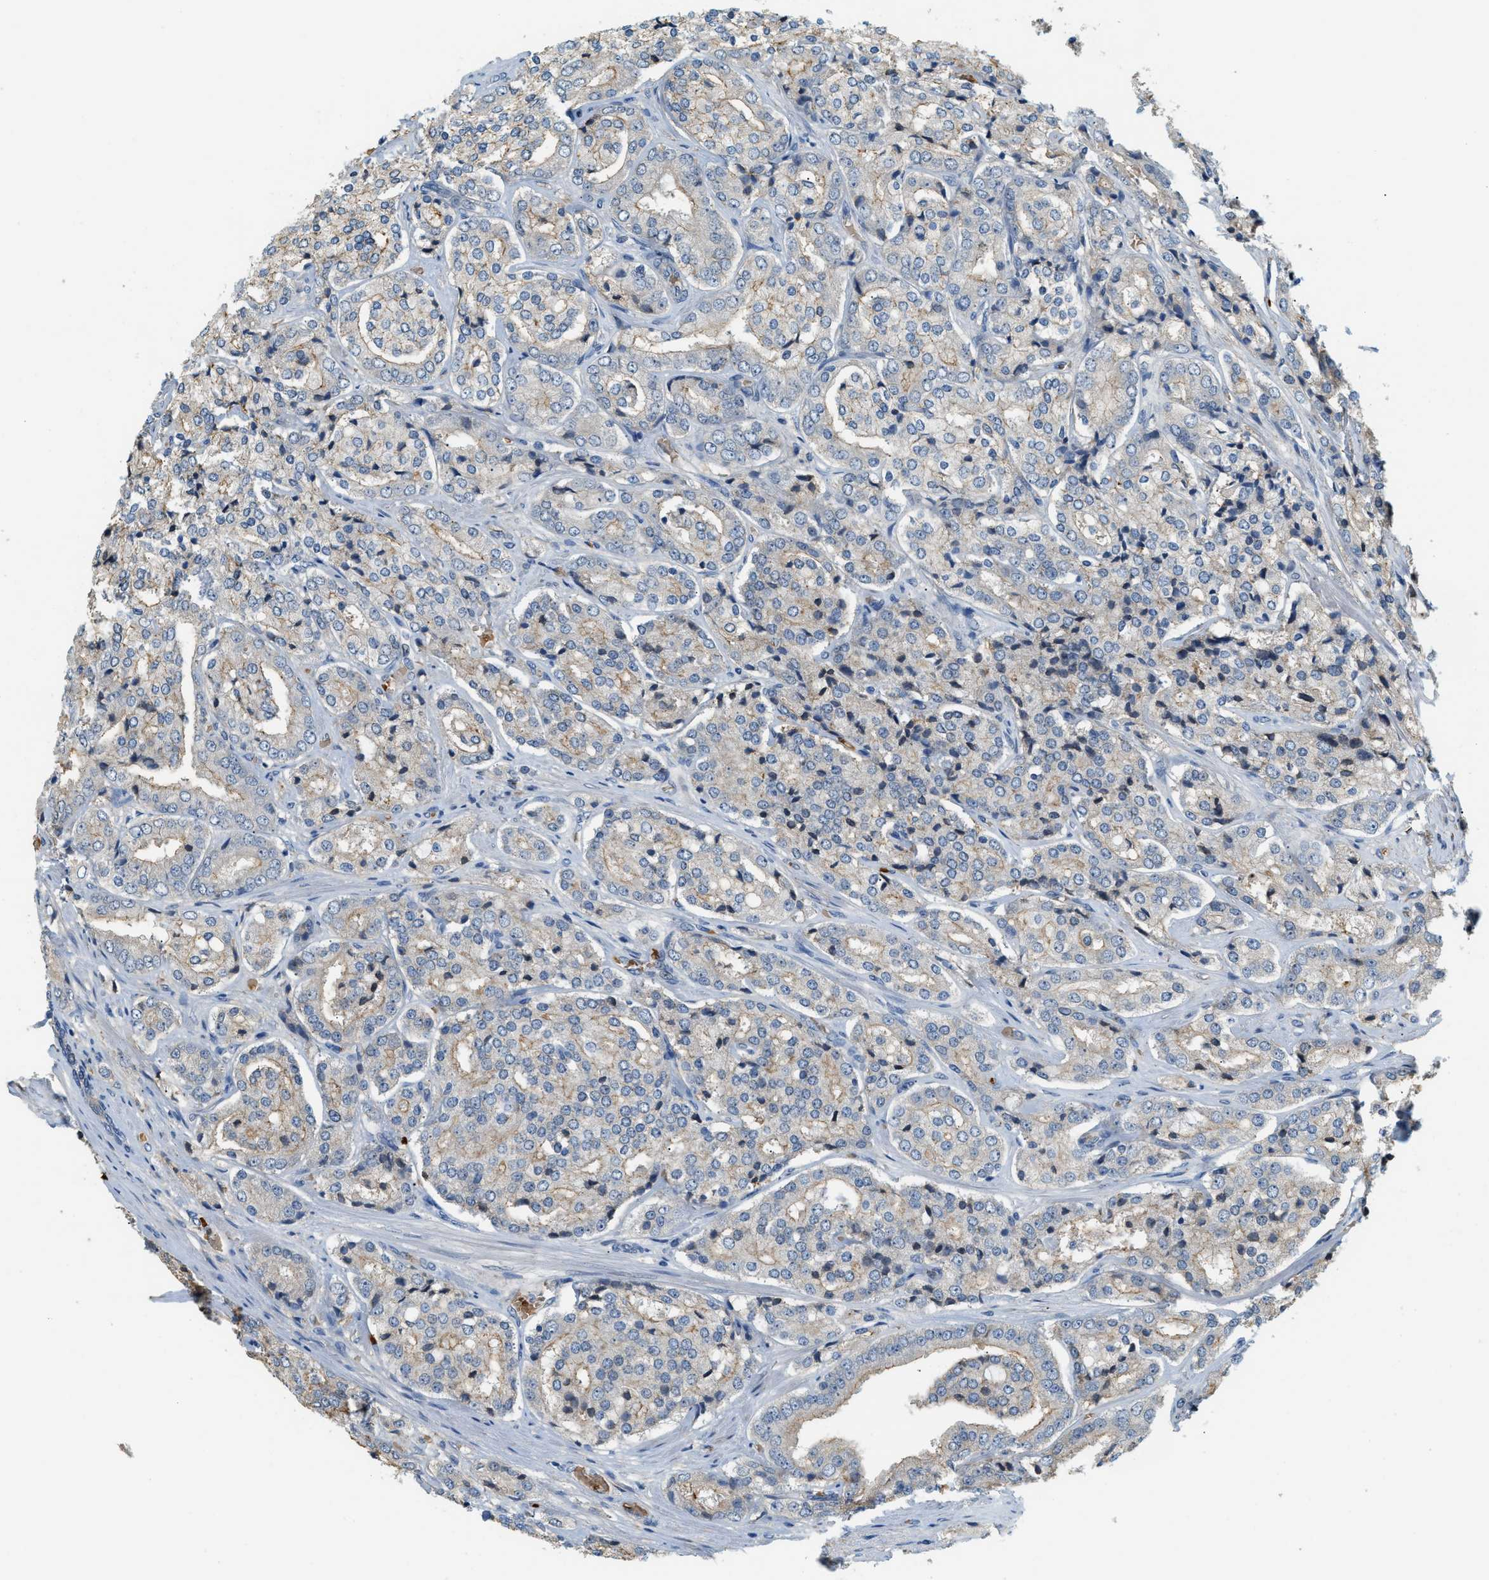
{"staining": {"intensity": "moderate", "quantity": "<25%", "location": "cytoplasmic/membranous"}, "tissue": "prostate cancer", "cell_type": "Tumor cells", "image_type": "cancer", "snomed": [{"axis": "morphology", "description": "Adenocarcinoma, High grade"}, {"axis": "topography", "description": "Prostate"}], "caption": "This micrograph demonstrates immunohistochemistry staining of prostate cancer, with low moderate cytoplasmic/membranous expression in about <25% of tumor cells.", "gene": "CYTH2", "patient": {"sex": "male", "age": 65}}